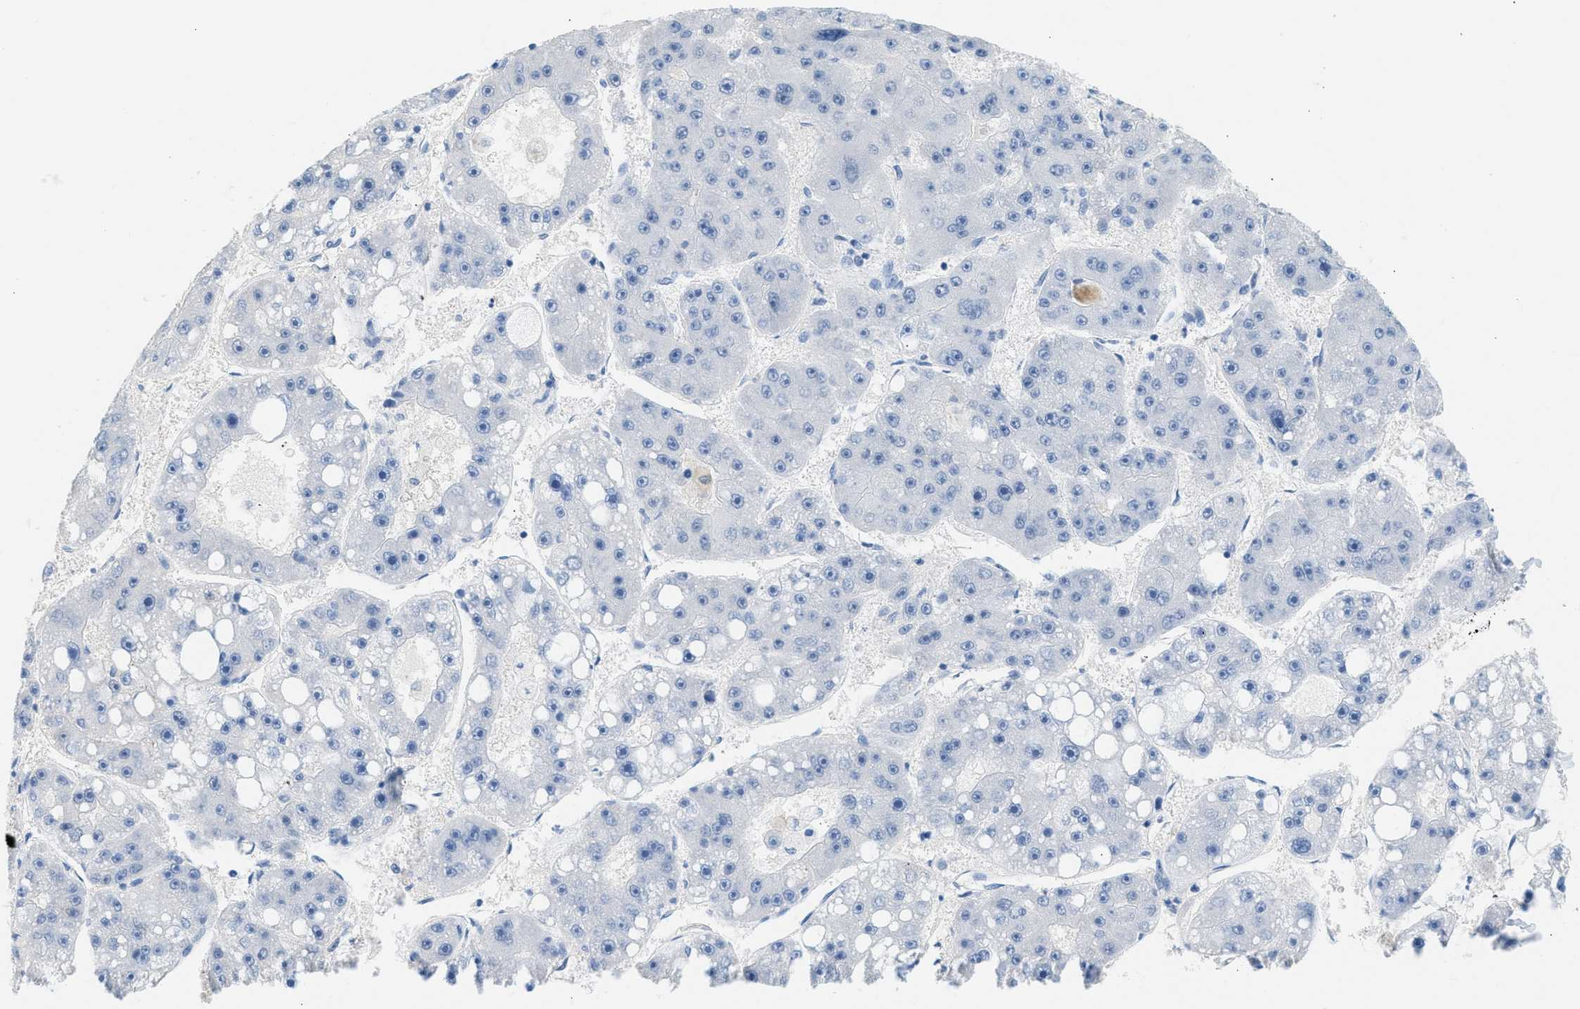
{"staining": {"intensity": "negative", "quantity": "none", "location": "none"}, "tissue": "liver cancer", "cell_type": "Tumor cells", "image_type": "cancer", "snomed": [{"axis": "morphology", "description": "Carcinoma, Hepatocellular, NOS"}, {"axis": "topography", "description": "Liver"}], "caption": "Immunohistochemical staining of human hepatocellular carcinoma (liver) demonstrates no significant staining in tumor cells. The staining is performed using DAB brown chromogen with nuclei counter-stained in using hematoxylin.", "gene": "SPAM1", "patient": {"sex": "female", "age": 61}}